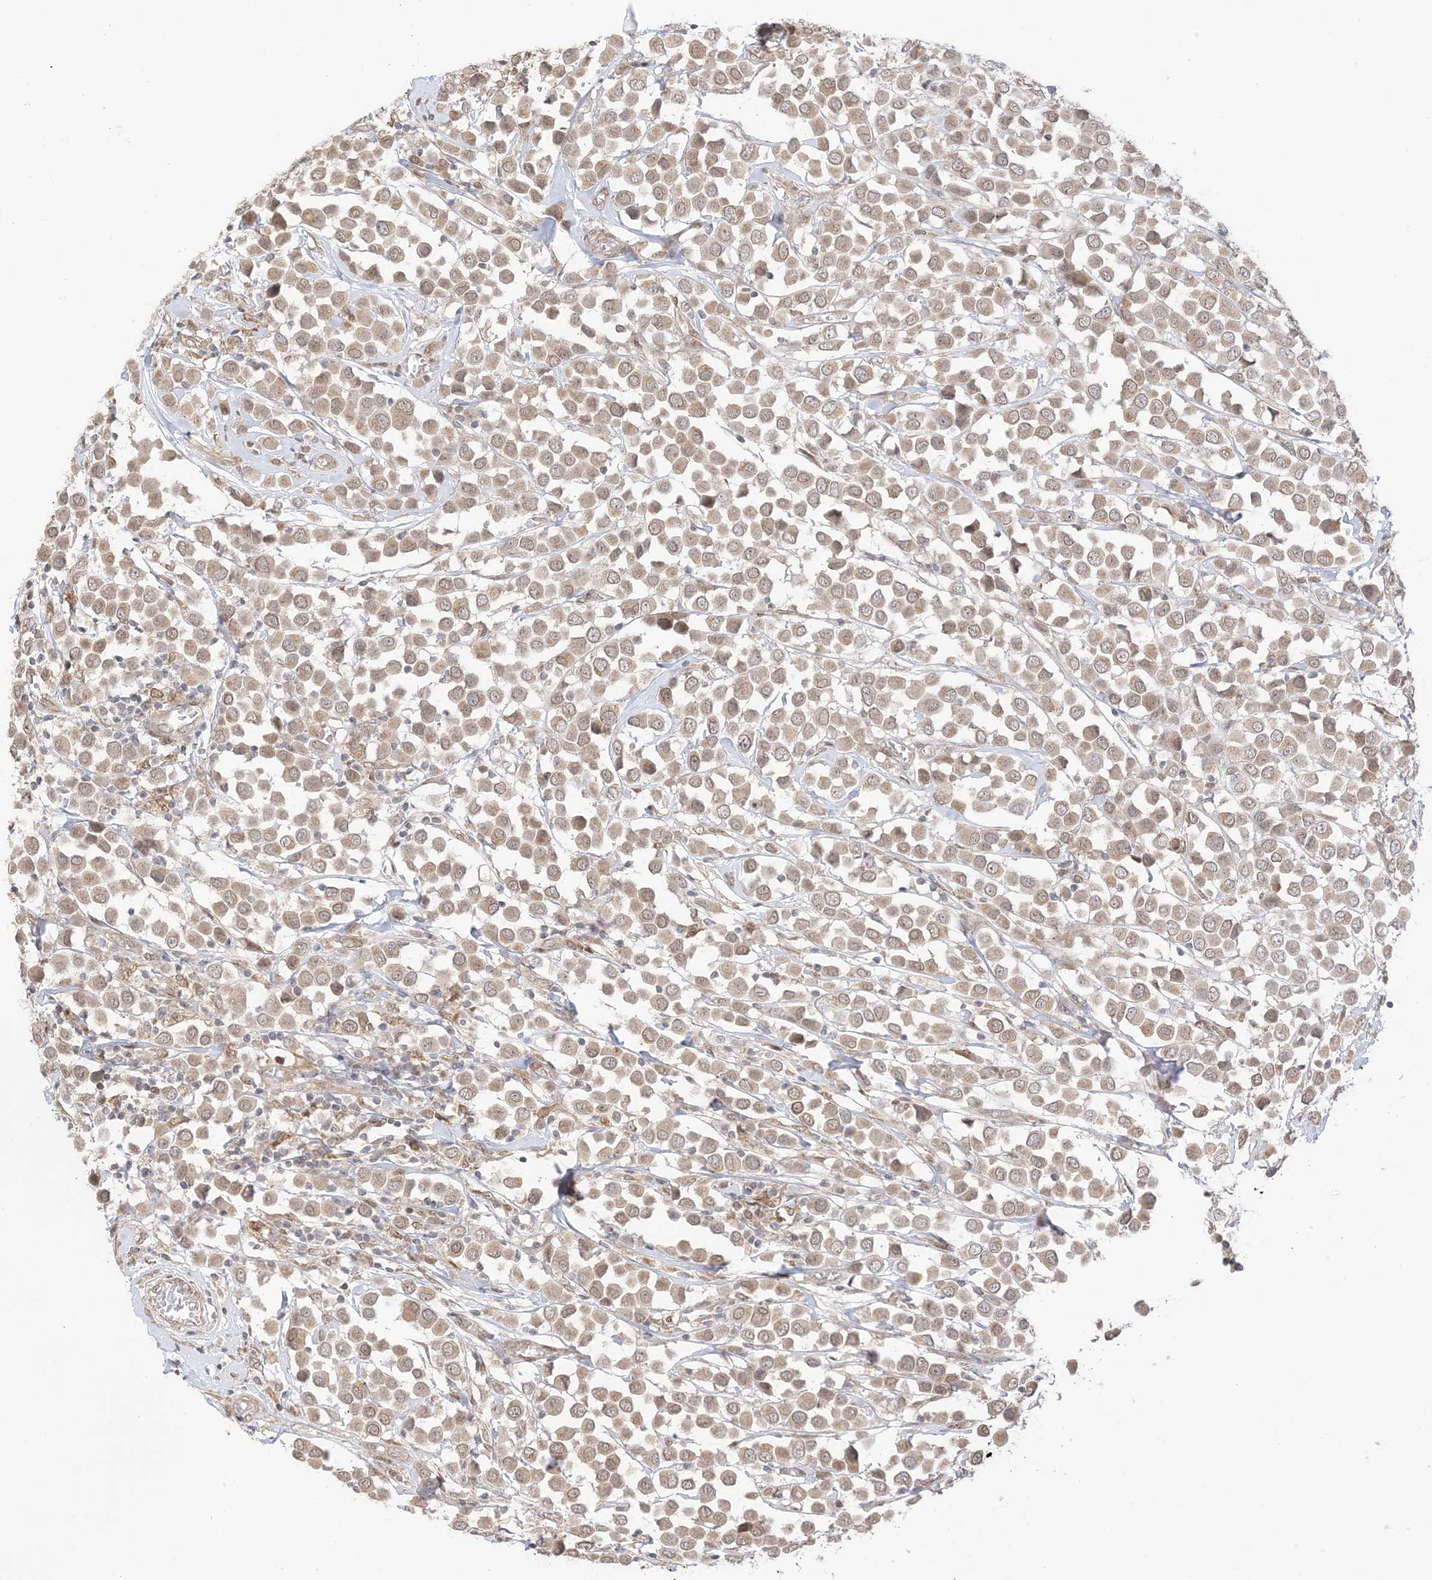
{"staining": {"intensity": "moderate", "quantity": ">75%", "location": "cytoplasmic/membranous,nuclear"}, "tissue": "breast cancer", "cell_type": "Tumor cells", "image_type": "cancer", "snomed": [{"axis": "morphology", "description": "Duct carcinoma"}, {"axis": "topography", "description": "Breast"}], "caption": "Invasive ductal carcinoma (breast) was stained to show a protein in brown. There is medium levels of moderate cytoplasmic/membranous and nuclear staining in approximately >75% of tumor cells.", "gene": "UBE2E2", "patient": {"sex": "female", "age": 61}}